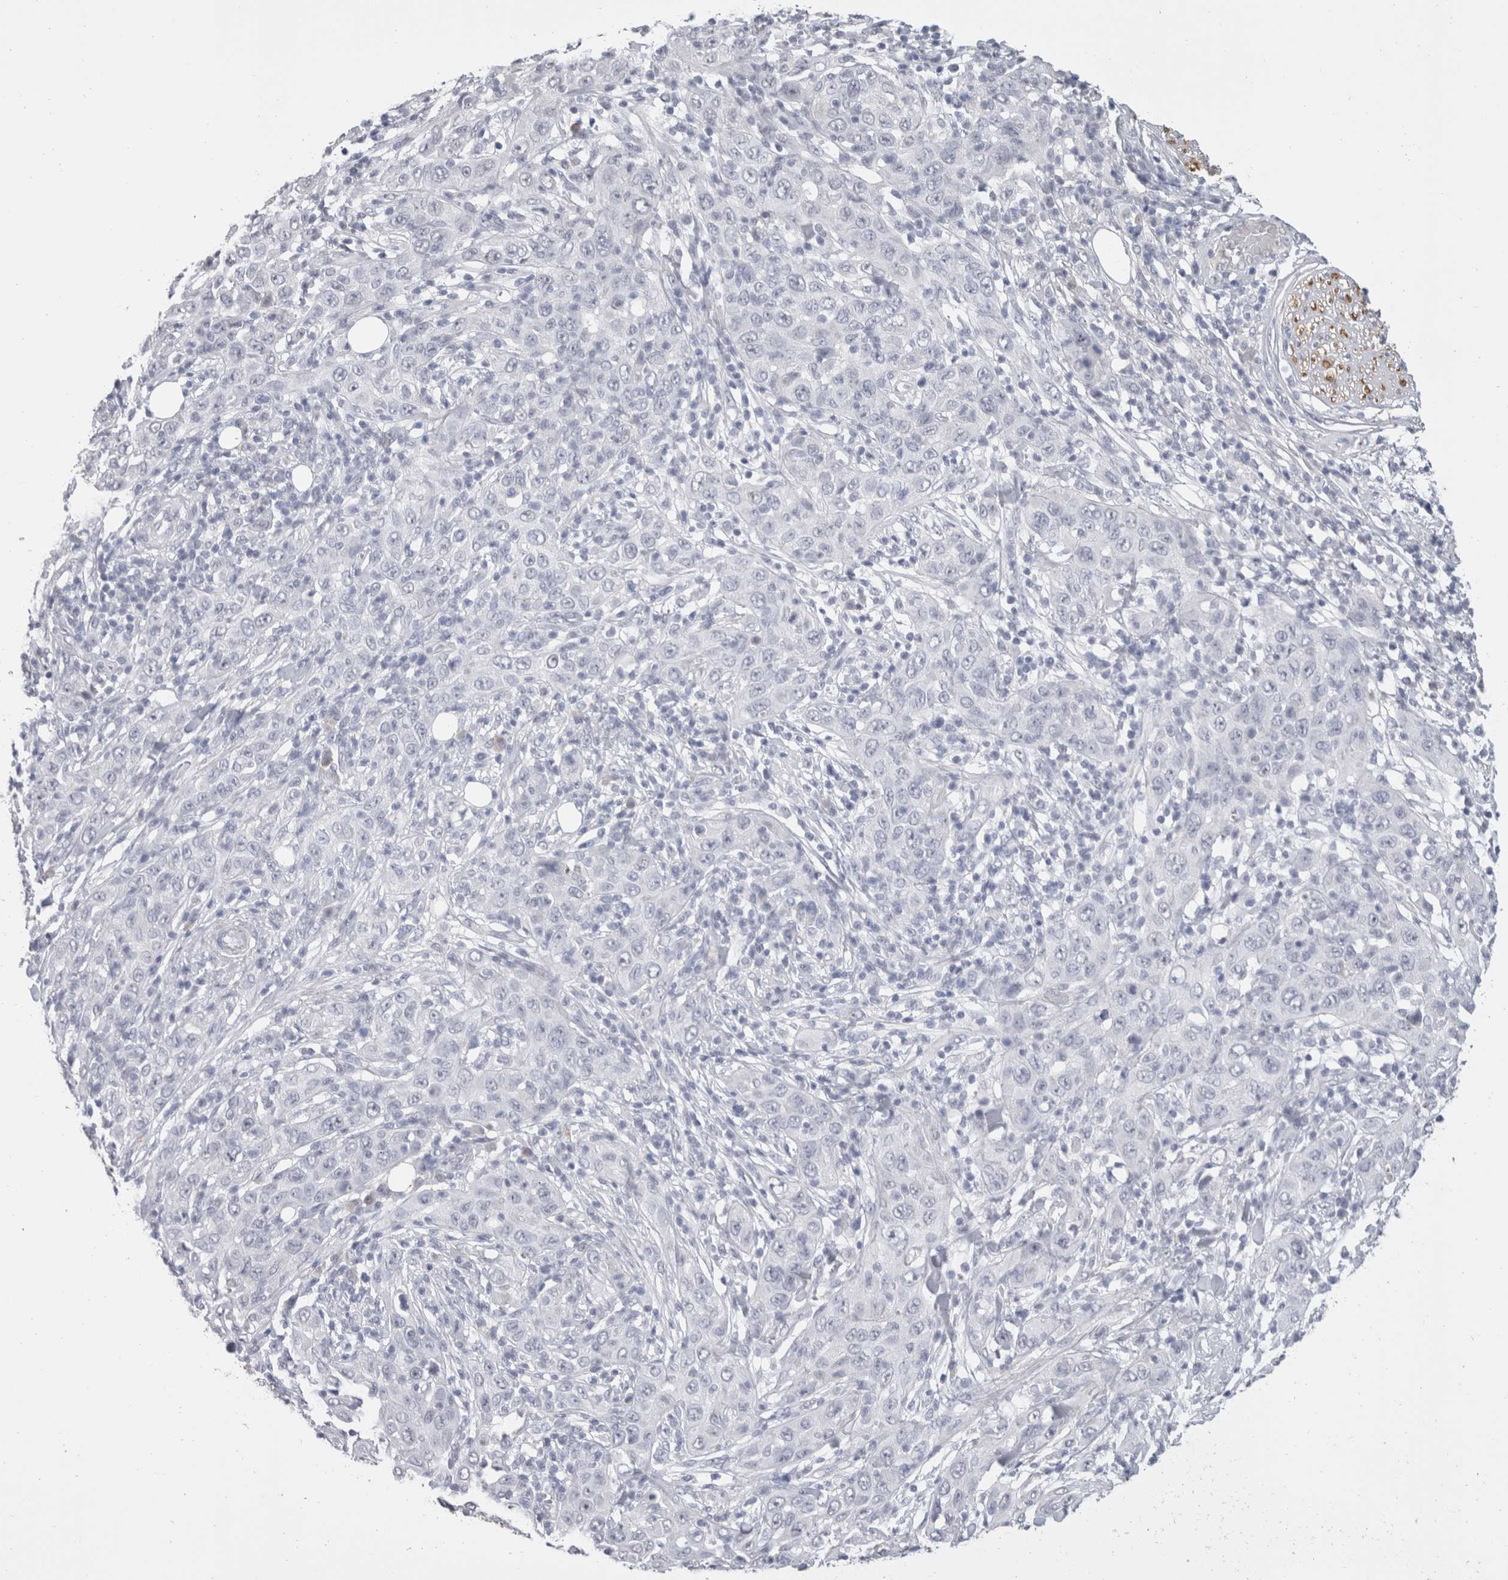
{"staining": {"intensity": "negative", "quantity": "none", "location": "none"}, "tissue": "skin cancer", "cell_type": "Tumor cells", "image_type": "cancer", "snomed": [{"axis": "morphology", "description": "Squamous cell carcinoma, NOS"}, {"axis": "topography", "description": "Skin"}], "caption": "Skin cancer stained for a protein using IHC reveals no expression tumor cells.", "gene": "CADM3", "patient": {"sex": "female", "age": 88}}